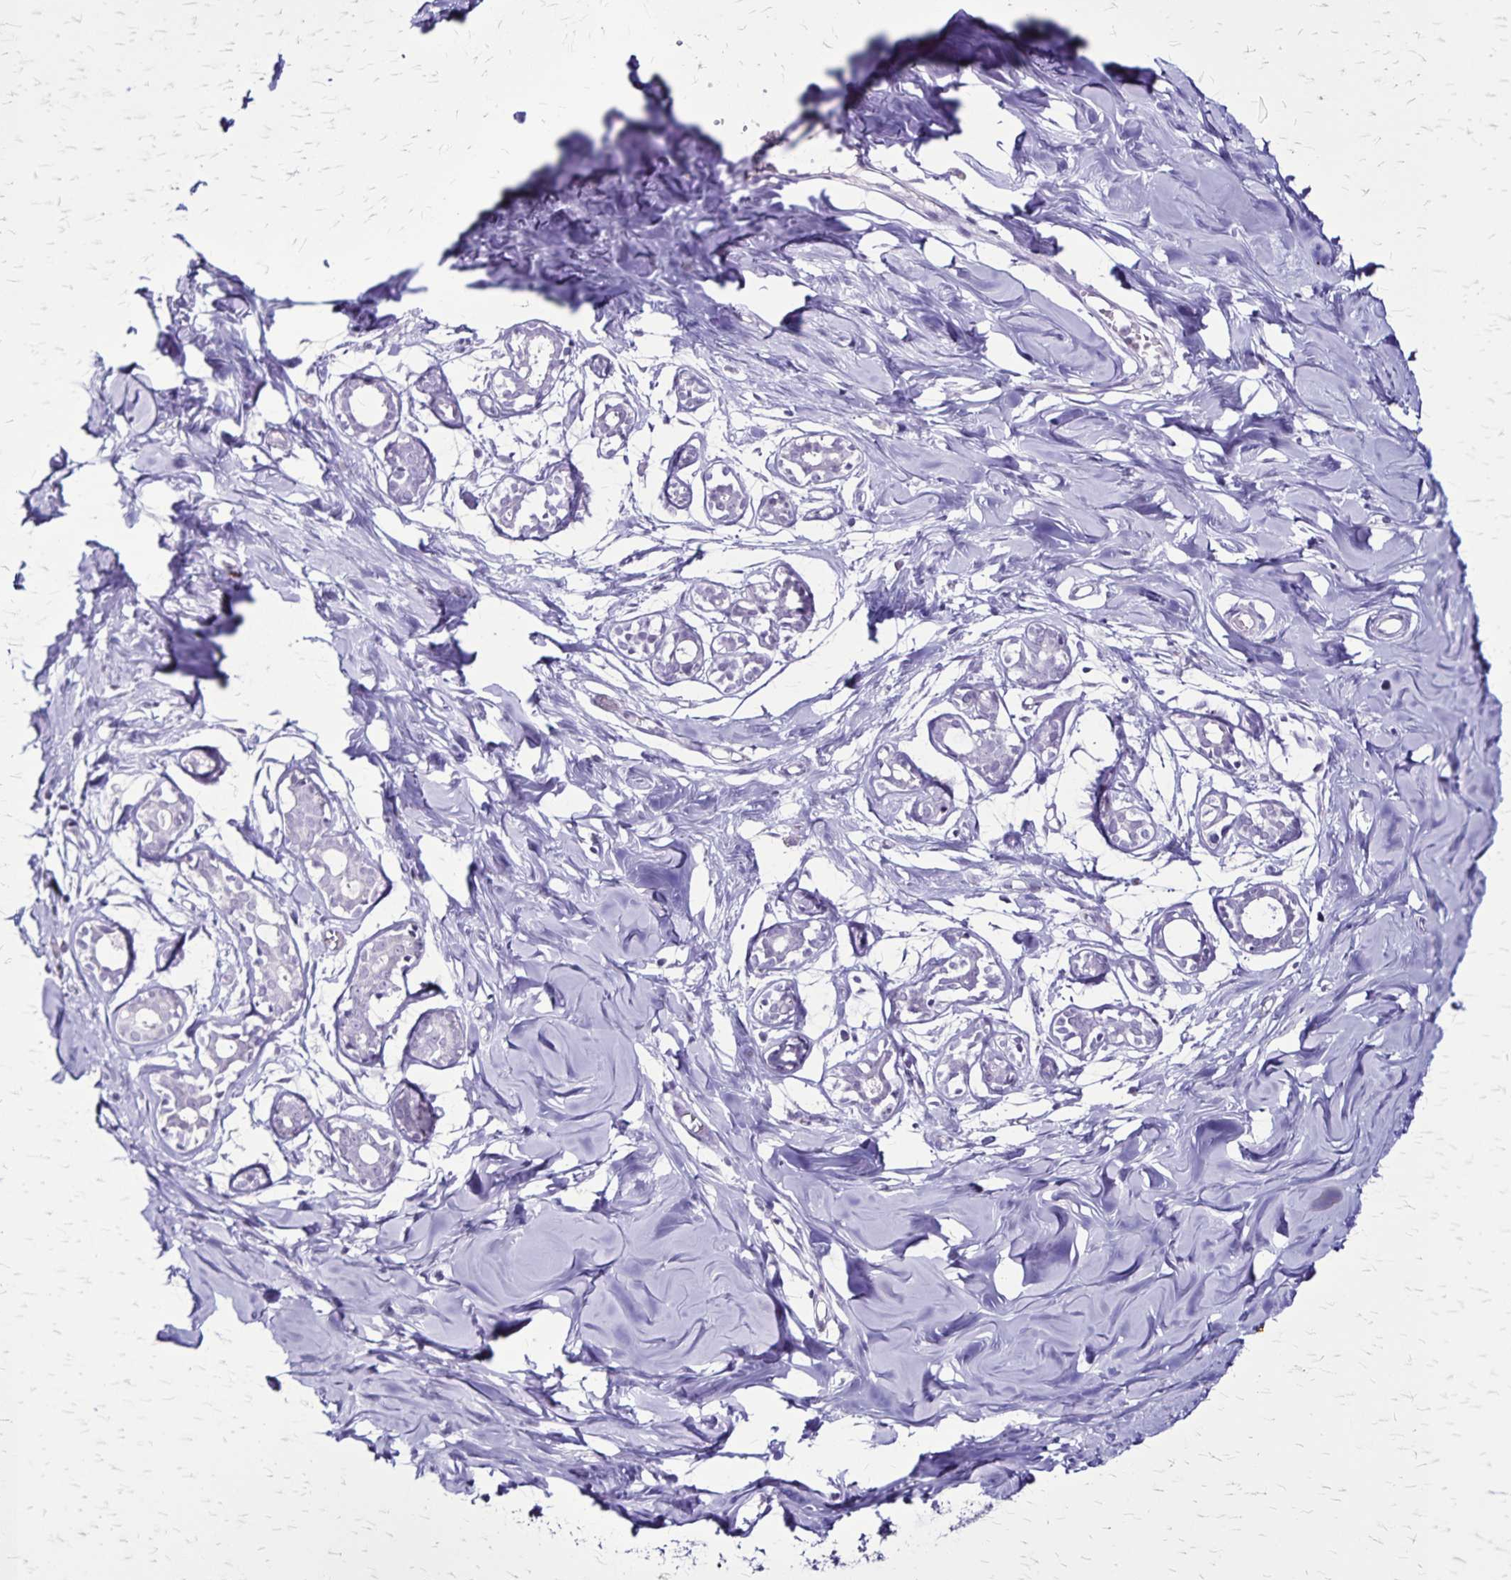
{"staining": {"intensity": "negative", "quantity": "none", "location": "none"}, "tissue": "breast", "cell_type": "Adipocytes", "image_type": "normal", "snomed": [{"axis": "morphology", "description": "Normal tissue, NOS"}, {"axis": "topography", "description": "Breast"}], "caption": "IHC of unremarkable breast shows no positivity in adipocytes. Brightfield microscopy of immunohistochemistry stained with DAB (3,3'-diaminobenzidine) (brown) and hematoxylin (blue), captured at high magnification.", "gene": "KRT2", "patient": {"sex": "female", "age": 27}}